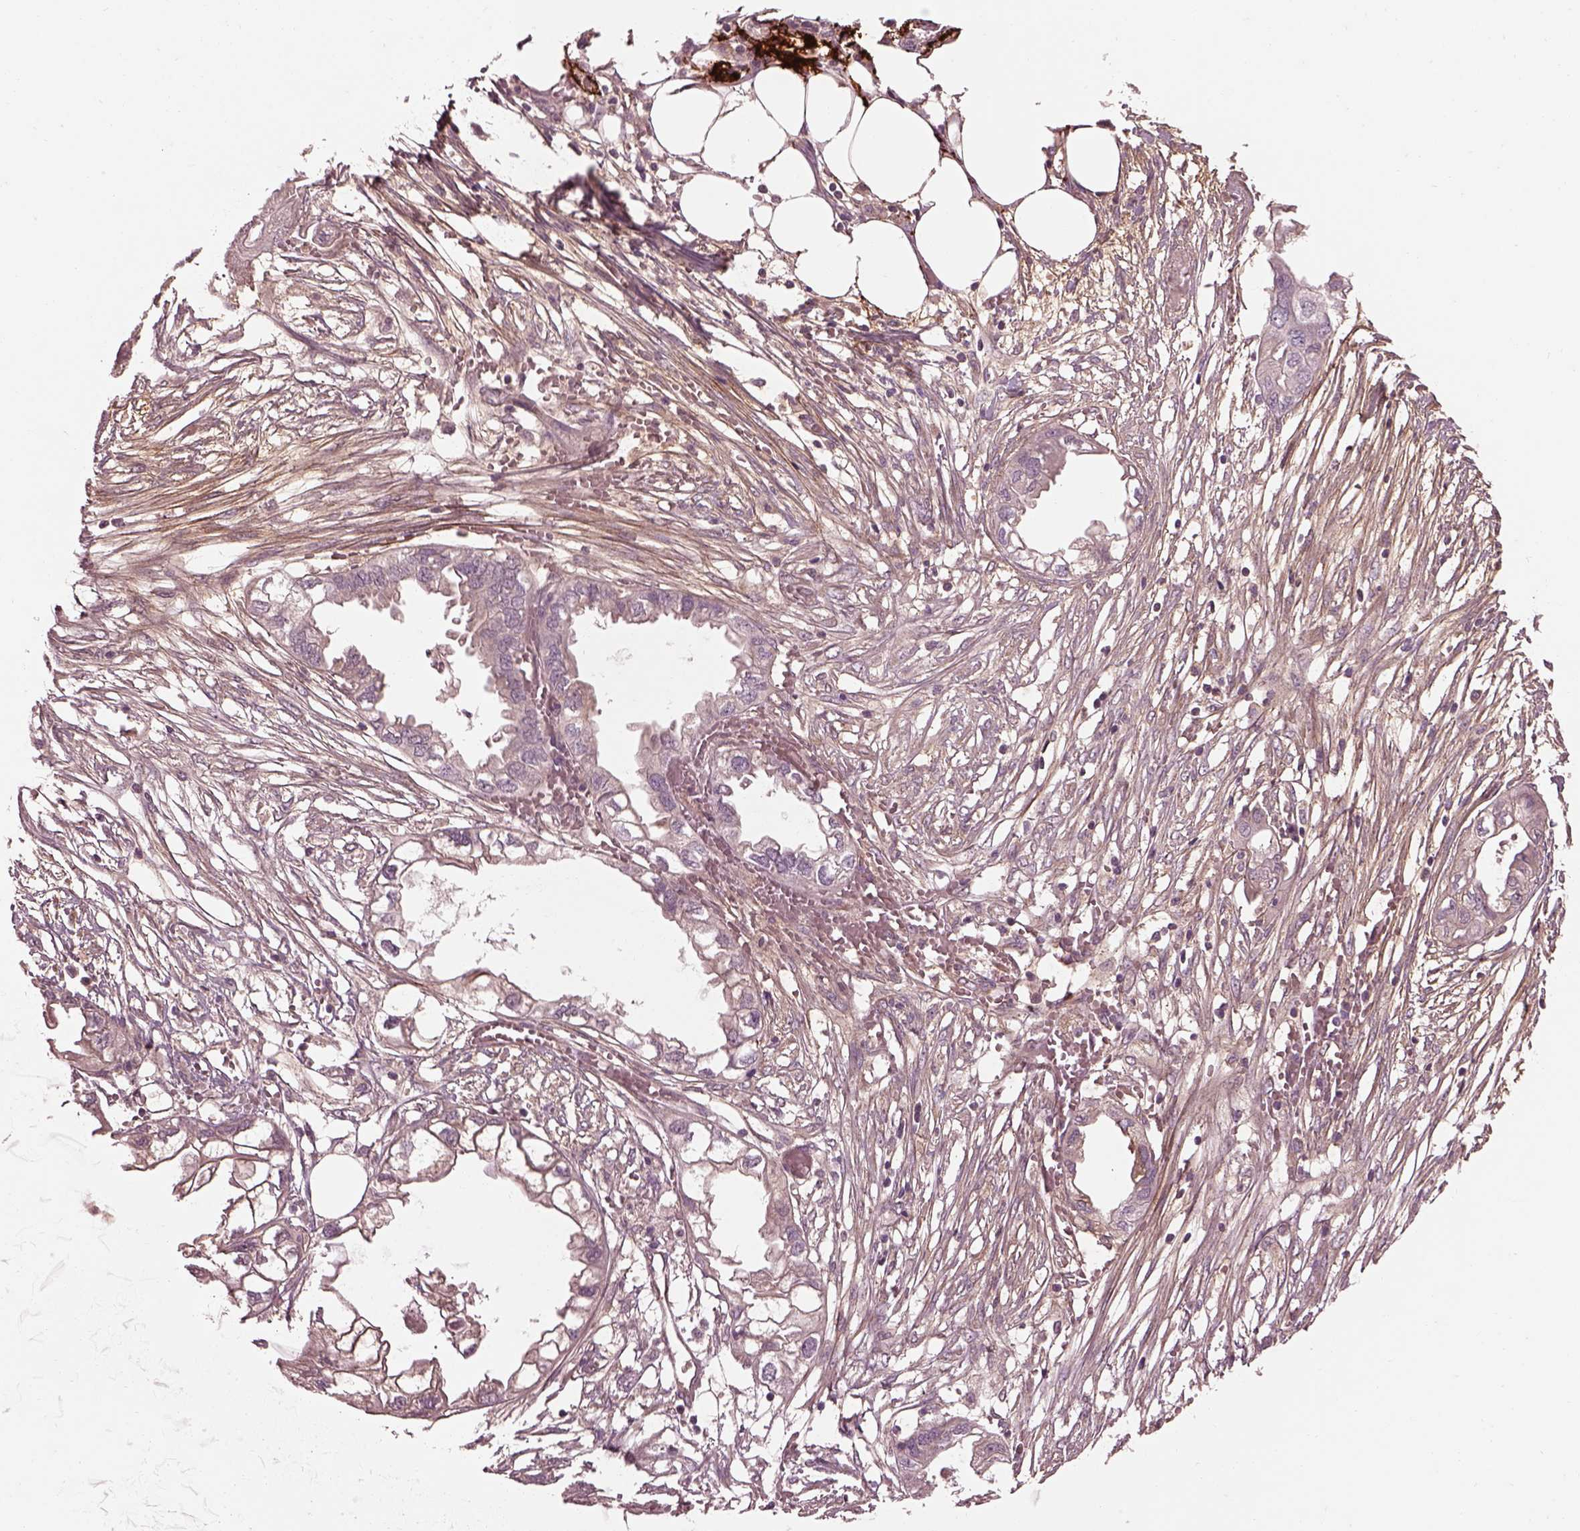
{"staining": {"intensity": "weak", "quantity": "<25%", "location": "cytoplasmic/membranous"}, "tissue": "endometrial cancer", "cell_type": "Tumor cells", "image_type": "cancer", "snomed": [{"axis": "morphology", "description": "Adenocarcinoma, NOS"}, {"axis": "morphology", "description": "Adenocarcinoma, metastatic, NOS"}, {"axis": "topography", "description": "Adipose tissue"}, {"axis": "topography", "description": "Endometrium"}], "caption": "Immunohistochemical staining of human endometrial cancer reveals no significant staining in tumor cells.", "gene": "EFEMP1", "patient": {"sex": "female", "age": 67}}